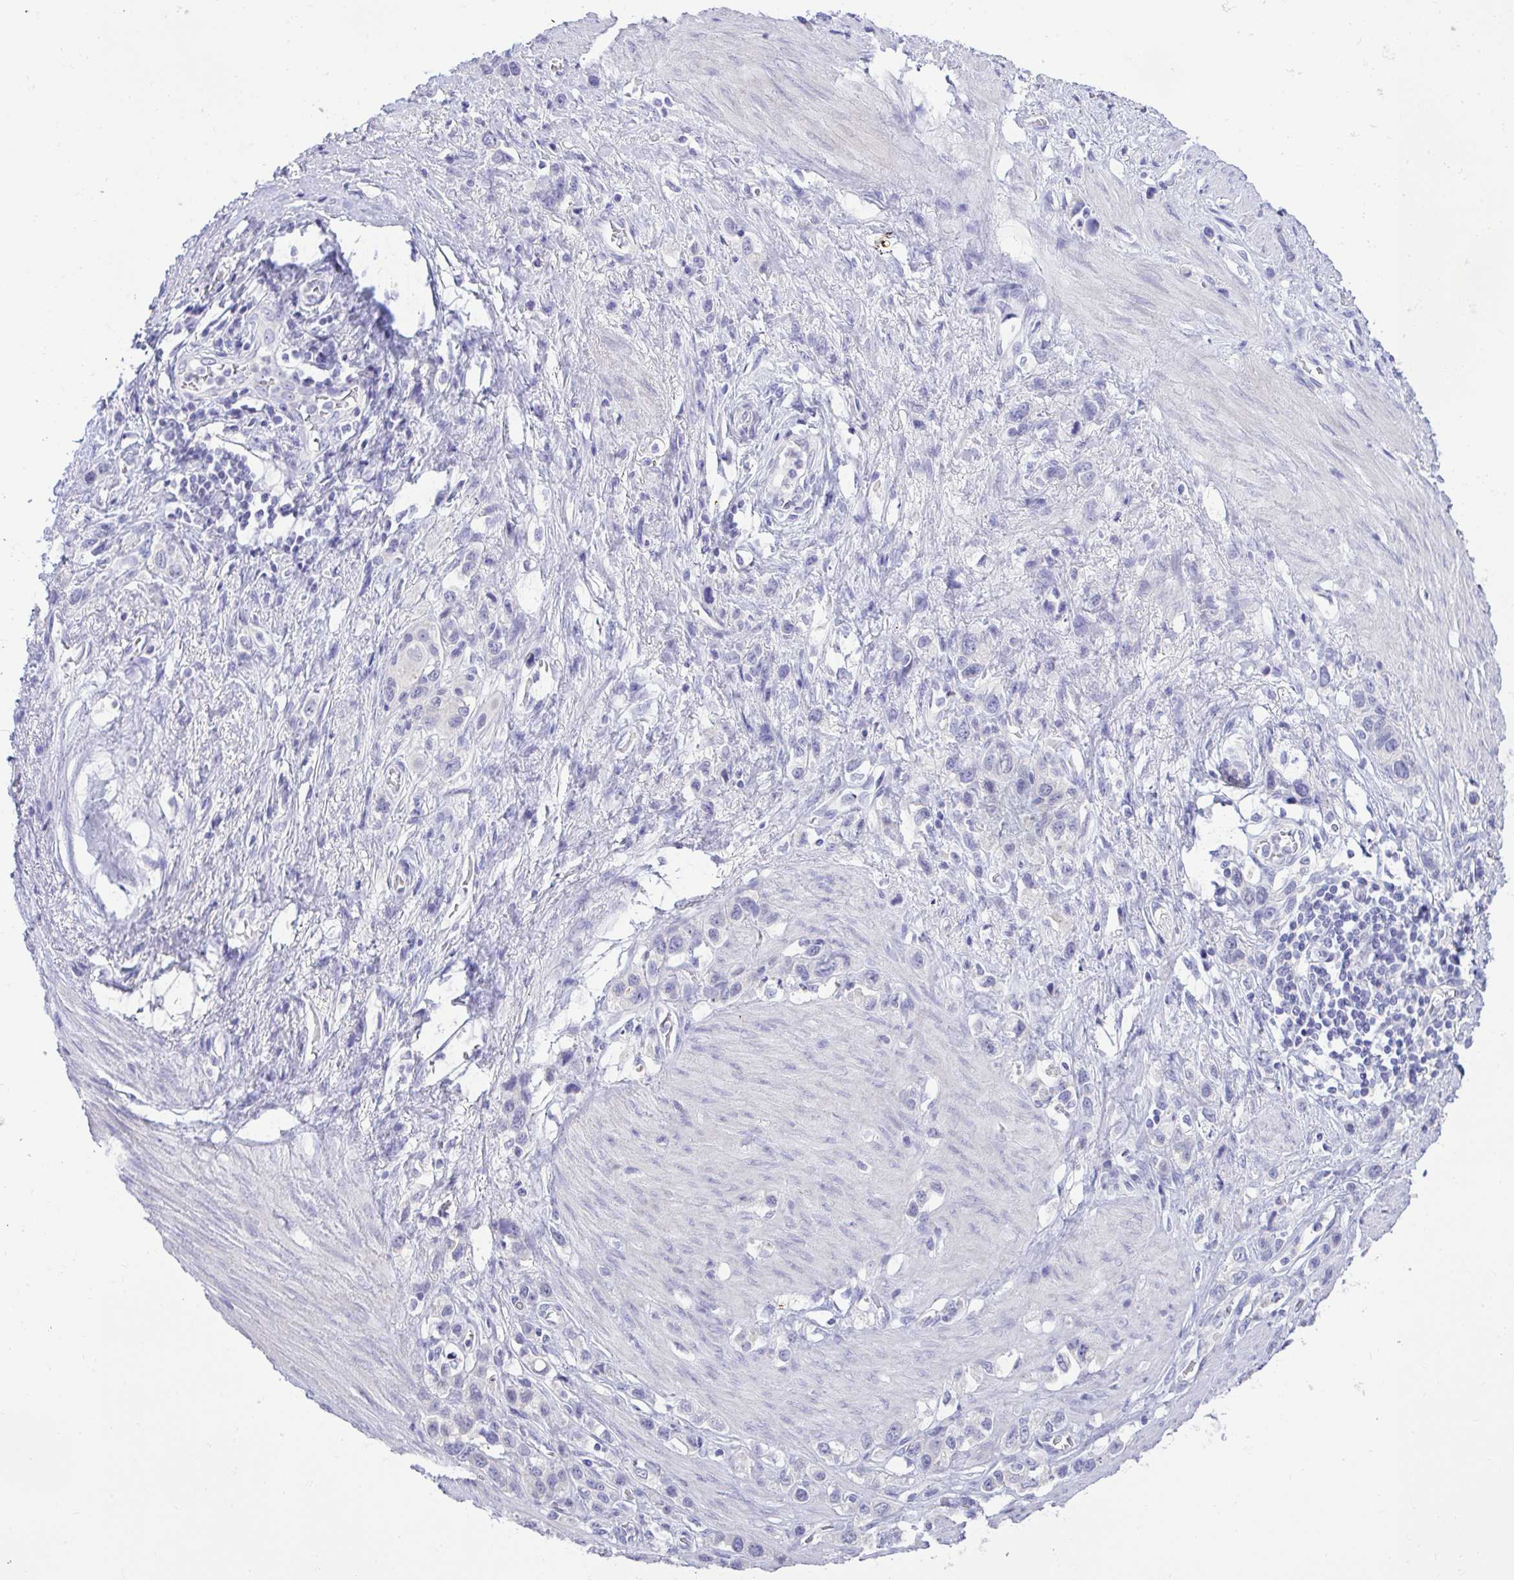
{"staining": {"intensity": "negative", "quantity": "none", "location": "none"}, "tissue": "stomach cancer", "cell_type": "Tumor cells", "image_type": "cancer", "snomed": [{"axis": "morphology", "description": "Adenocarcinoma, NOS"}, {"axis": "topography", "description": "Stomach"}], "caption": "DAB immunohistochemical staining of stomach cancer (adenocarcinoma) exhibits no significant staining in tumor cells.", "gene": "TMCO5A", "patient": {"sex": "female", "age": 65}}